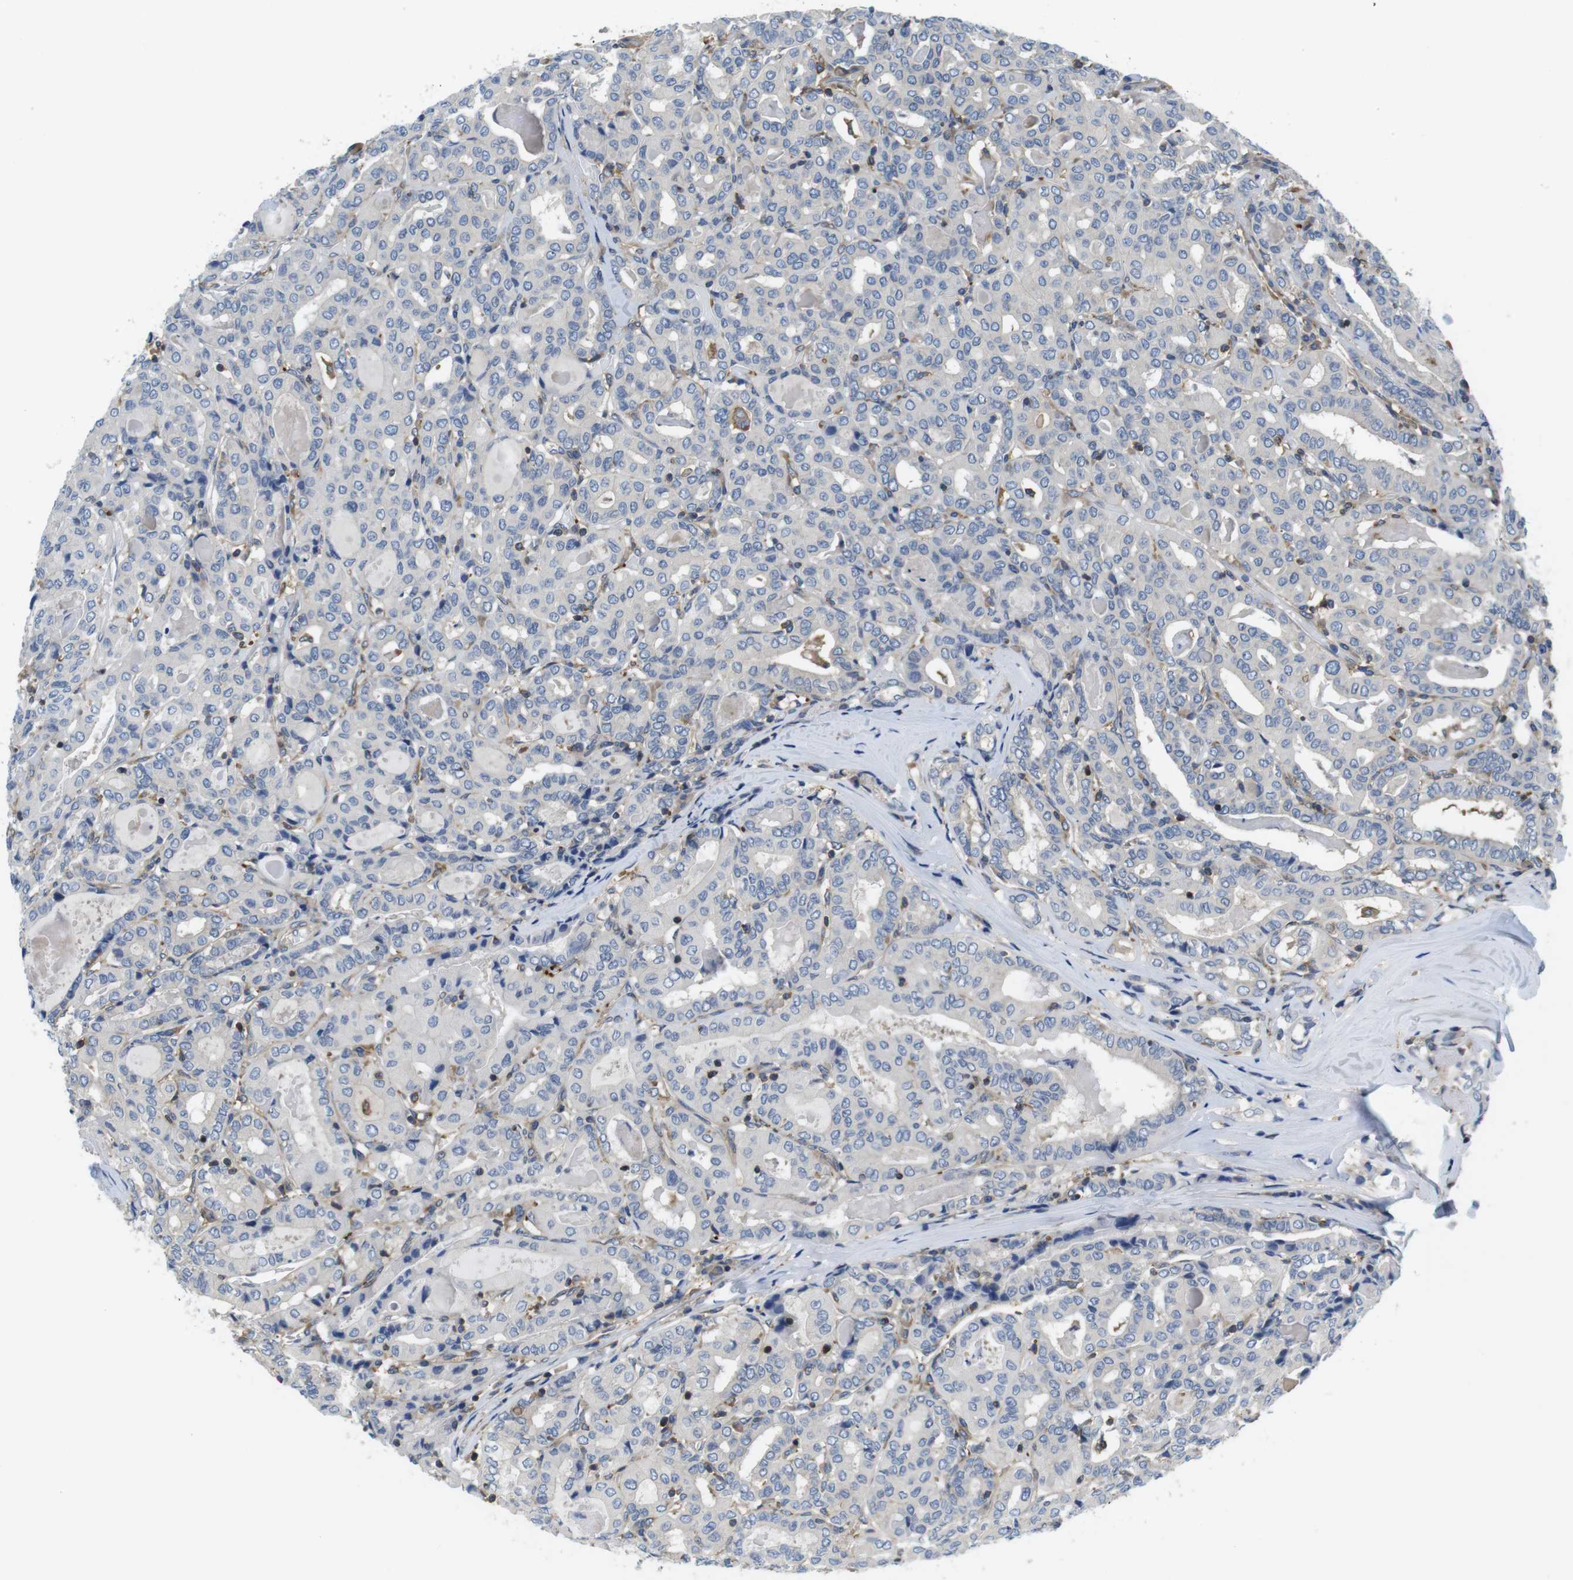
{"staining": {"intensity": "negative", "quantity": "none", "location": "none"}, "tissue": "thyroid cancer", "cell_type": "Tumor cells", "image_type": "cancer", "snomed": [{"axis": "morphology", "description": "Papillary adenocarcinoma, NOS"}, {"axis": "topography", "description": "Thyroid gland"}], "caption": "Tumor cells are negative for protein expression in human thyroid cancer (papillary adenocarcinoma).", "gene": "HERPUD2", "patient": {"sex": "female", "age": 42}}